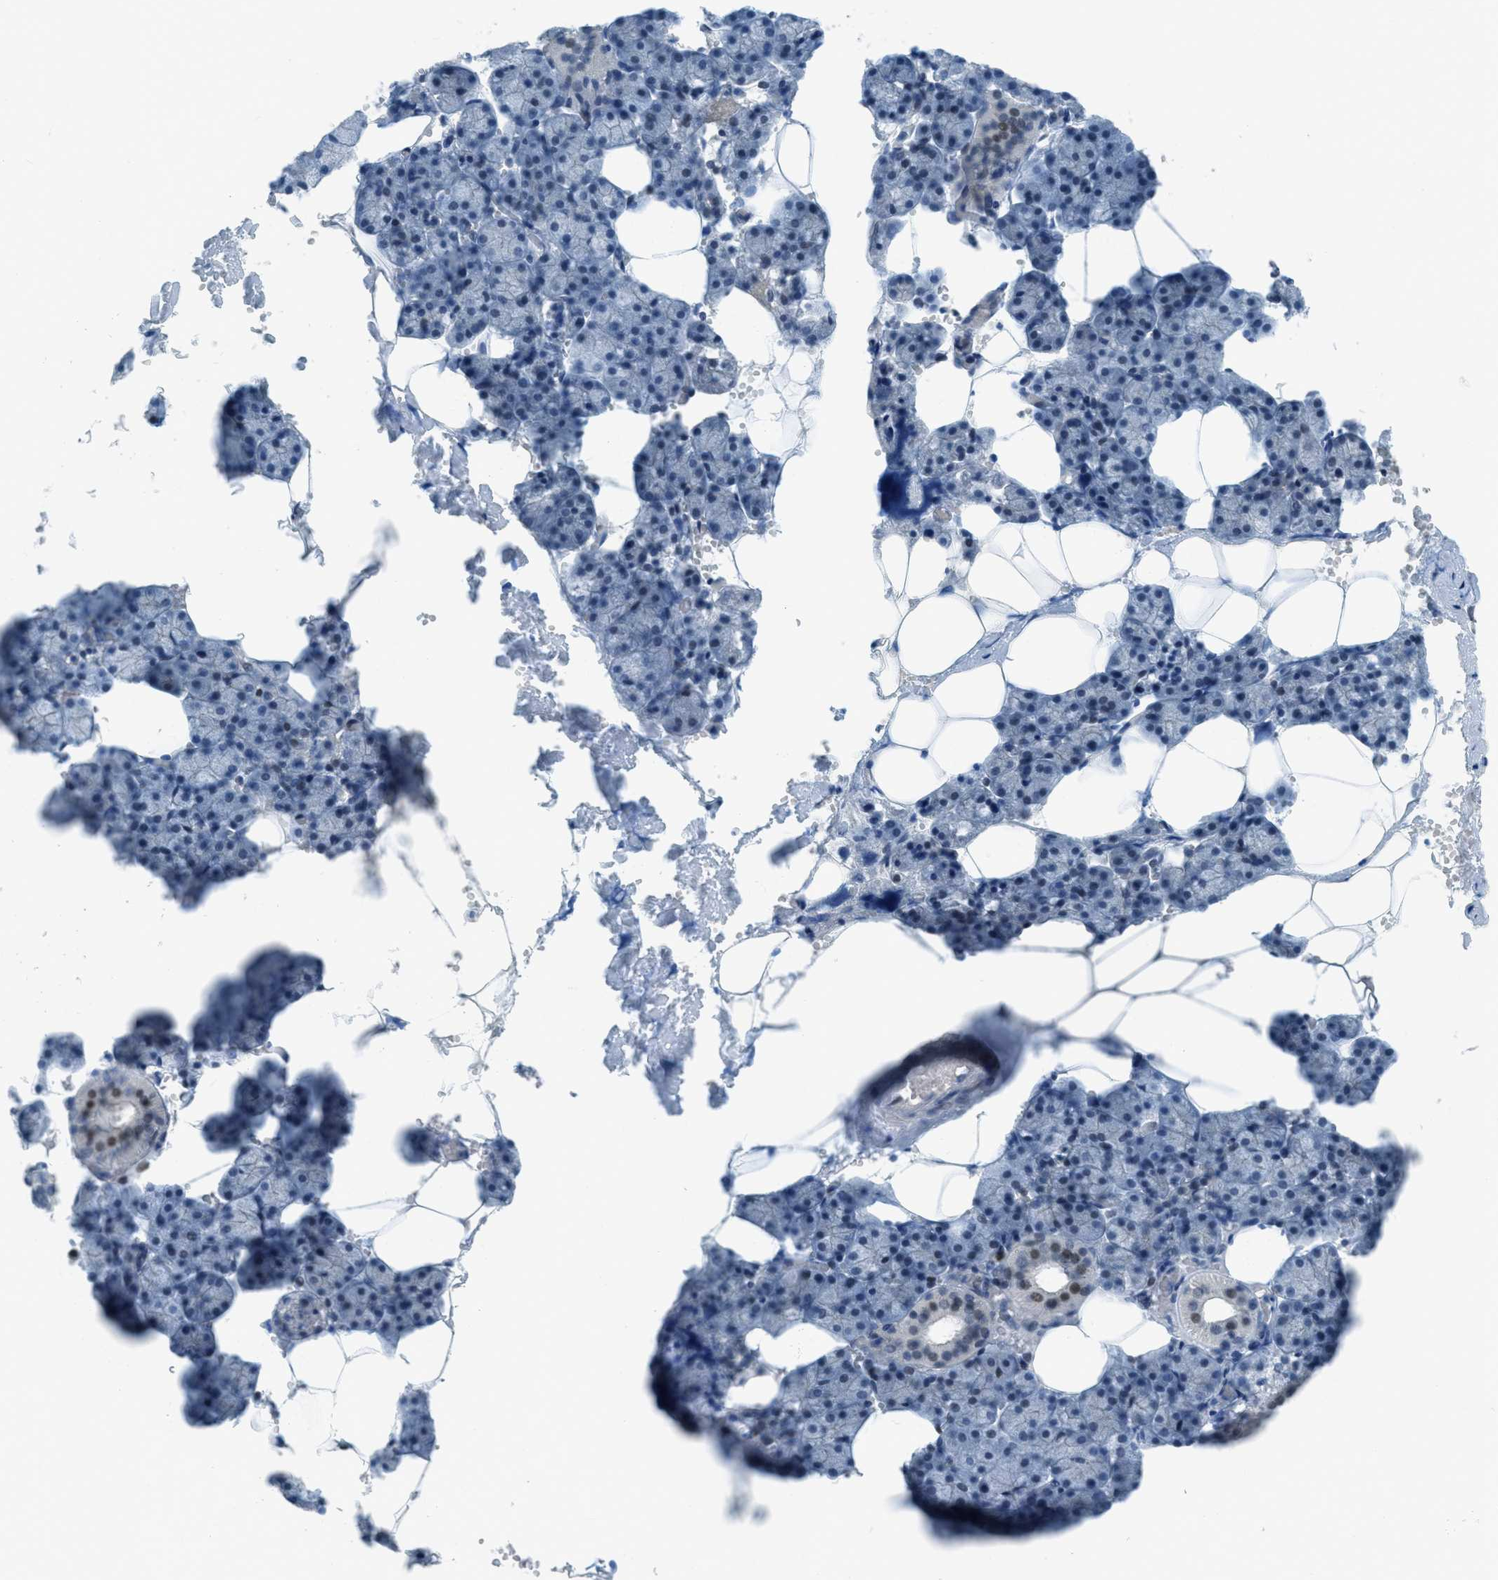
{"staining": {"intensity": "weak", "quantity": "<25%", "location": "nuclear"}, "tissue": "salivary gland", "cell_type": "Glandular cells", "image_type": "normal", "snomed": [{"axis": "morphology", "description": "Normal tissue, NOS"}, {"axis": "topography", "description": "Salivary gland"}], "caption": "Protein analysis of benign salivary gland demonstrates no significant expression in glandular cells.", "gene": "TTC13", "patient": {"sex": "male", "age": 62}}